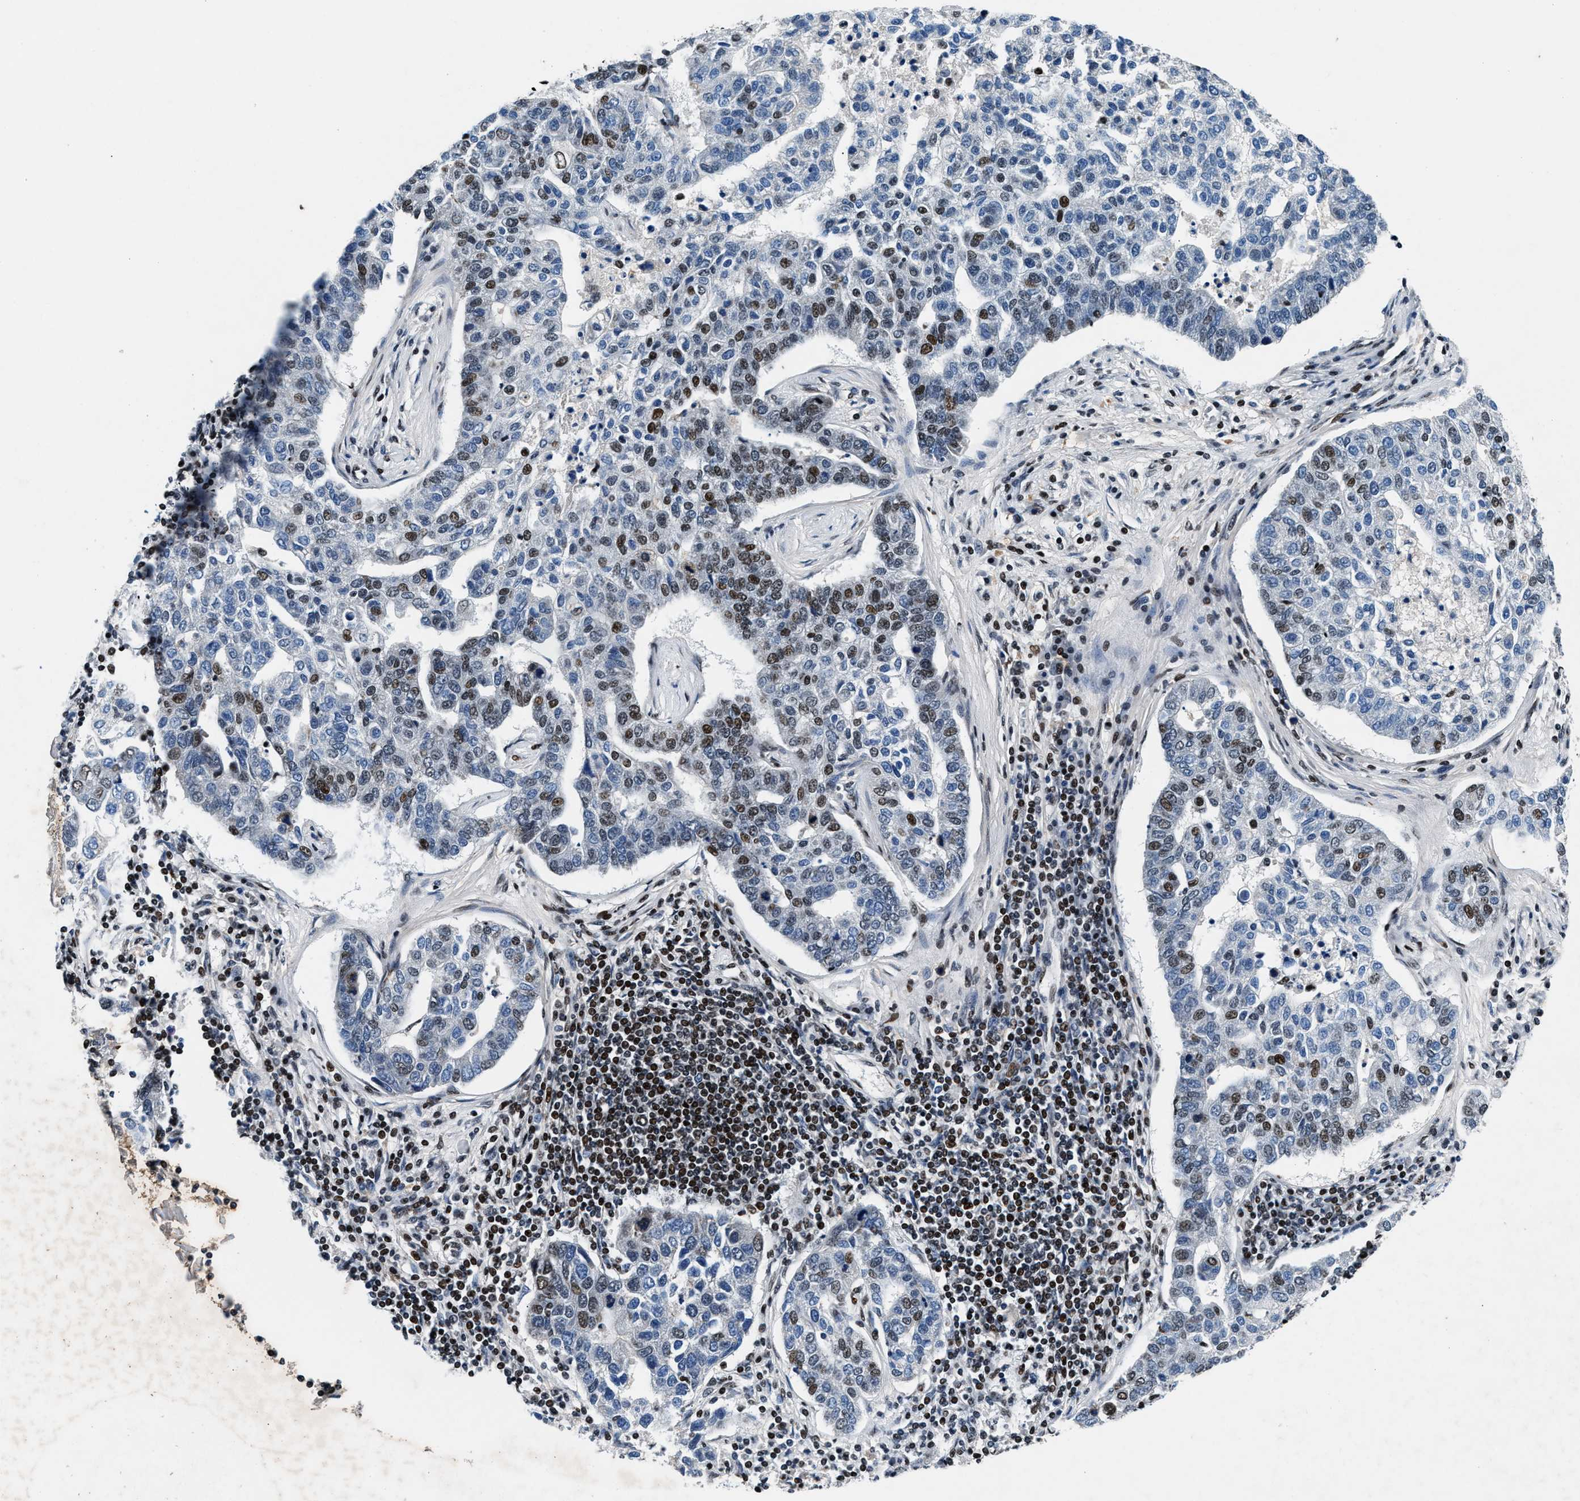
{"staining": {"intensity": "moderate", "quantity": "<25%", "location": "nuclear"}, "tissue": "pancreatic cancer", "cell_type": "Tumor cells", "image_type": "cancer", "snomed": [{"axis": "morphology", "description": "Adenocarcinoma, NOS"}, {"axis": "topography", "description": "Pancreas"}], "caption": "Protein expression analysis of human pancreatic cancer reveals moderate nuclear staining in about <25% of tumor cells.", "gene": "PRRC2B", "patient": {"sex": "female", "age": 61}}